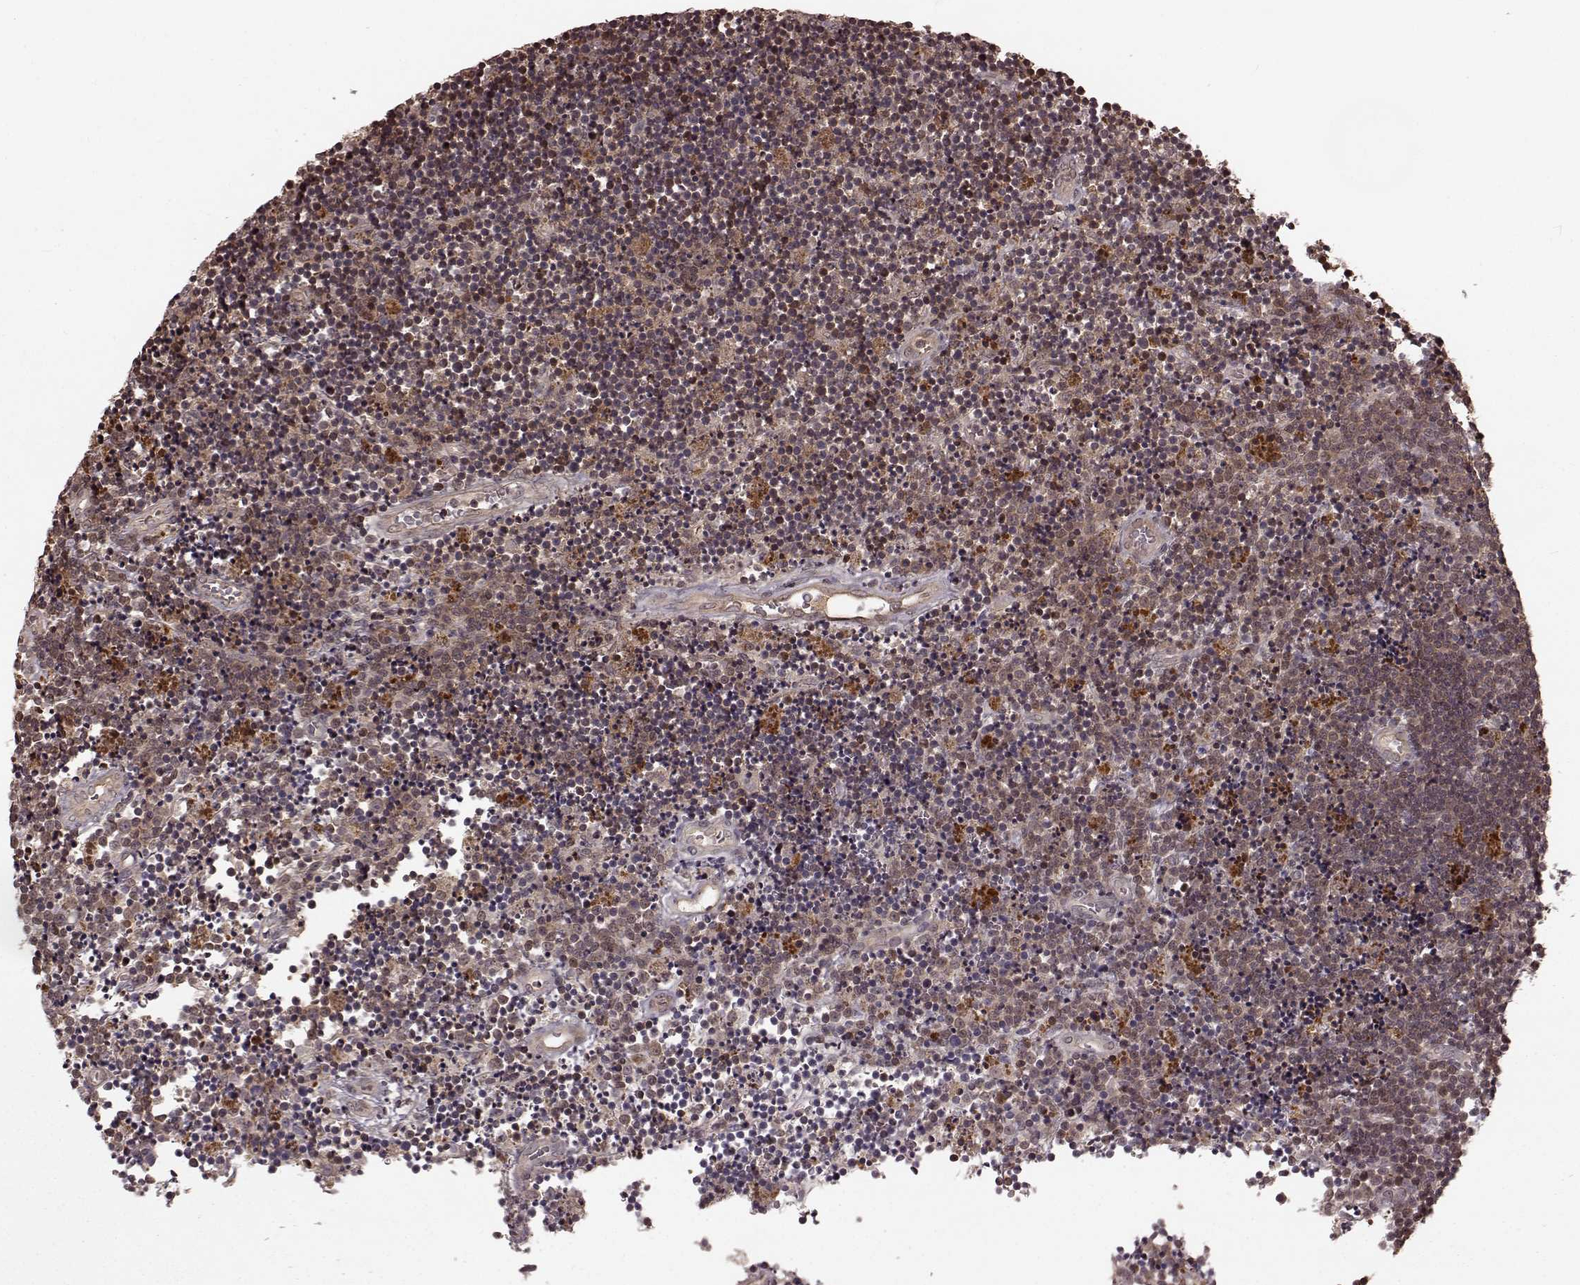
{"staining": {"intensity": "weak", "quantity": "25%-75%", "location": "cytoplasmic/membranous"}, "tissue": "lymphoma", "cell_type": "Tumor cells", "image_type": "cancer", "snomed": [{"axis": "morphology", "description": "Malignant lymphoma, non-Hodgkin's type, Low grade"}, {"axis": "topography", "description": "Brain"}], "caption": "Immunohistochemistry (IHC) of human low-grade malignant lymphoma, non-Hodgkin's type exhibits low levels of weak cytoplasmic/membranous positivity in approximately 25%-75% of tumor cells.", "gene": "GSS", "patient": {"sex": "female", "age": 66}}